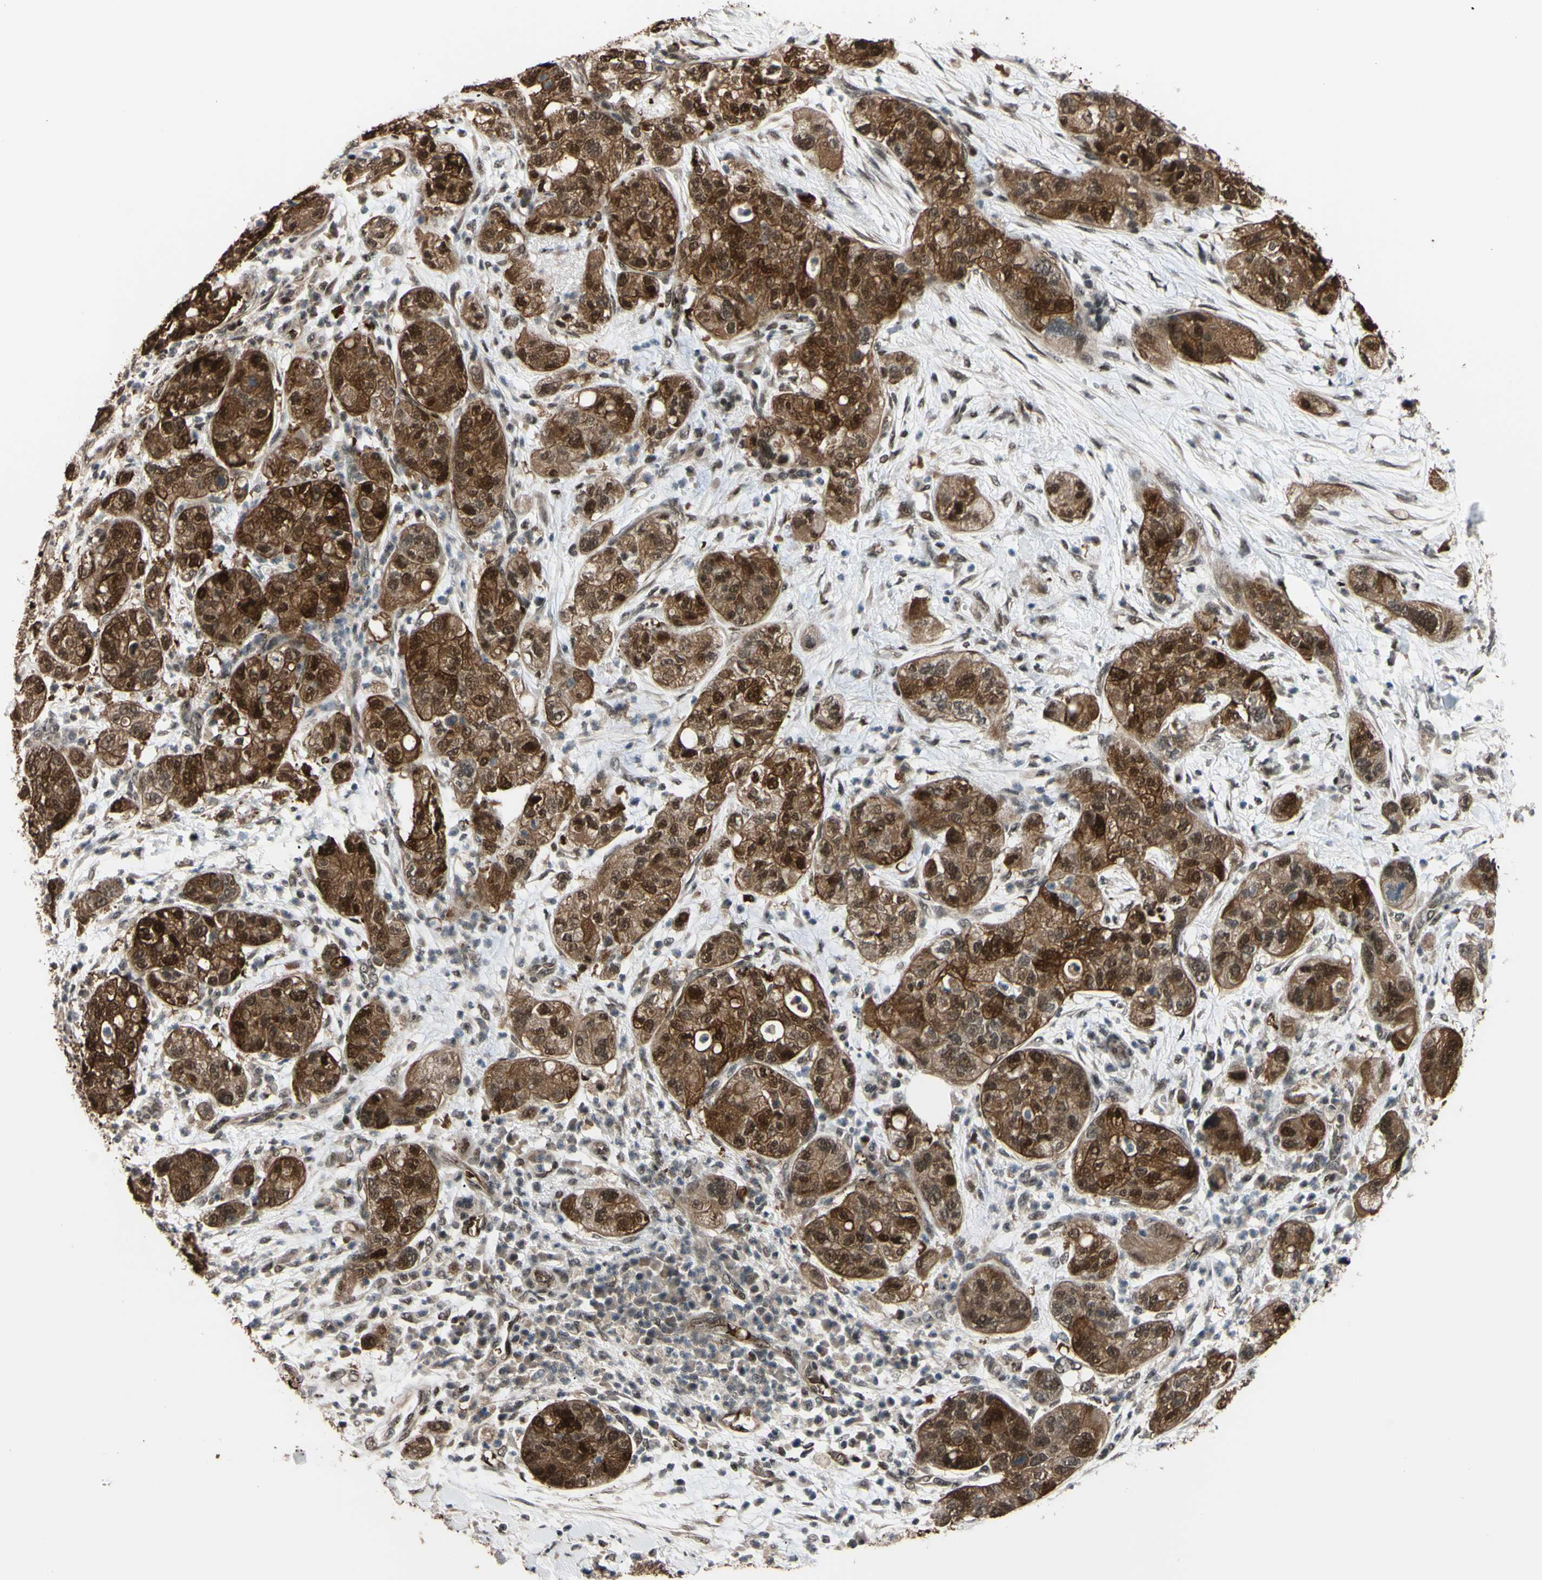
{"staining": {"intensity": "strong", "quantity": ">75%", "location": "cytoplasmic/membranous,nuclear"}, "tissue": "pancreatic cancer", "cell_type": "Tumor cells", "image_type": "cancer", "snomed": [{"axis": "morphology", "description": "Adenocarcinoma, NOS"}, {"axis": "topography", "description": "Pancreas"}], "caption": "Immunohistochemical staining of human pancreatic cancer reveals high levels of strong cytoplasmic/membranous and nuclear protein expression in about >75% of tumor cells.", "gene": "THAP12", "patient": {"sex": "female", "age": 78}}